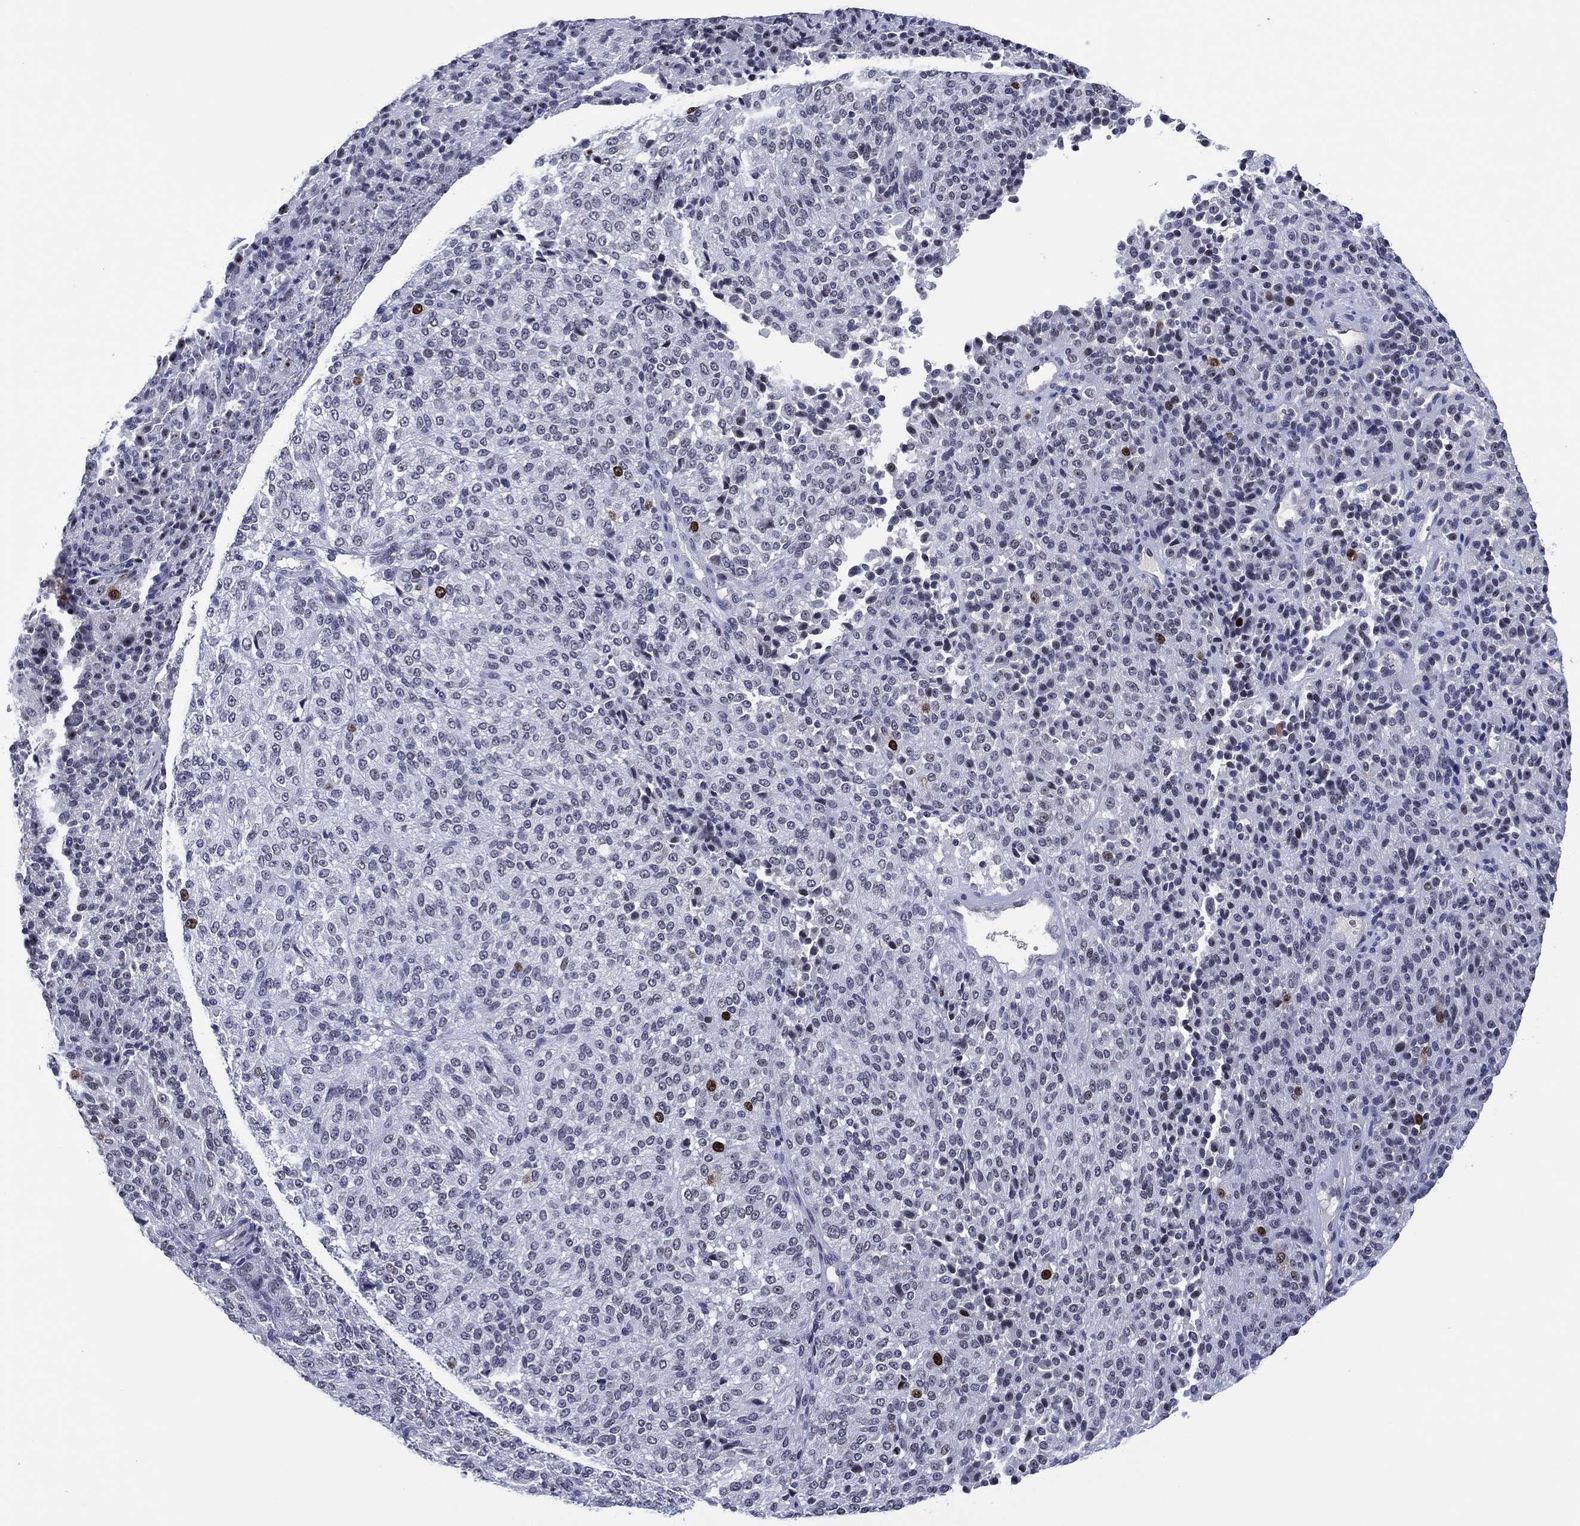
{"staining": {"intensity": "strong", "quantity": "<25%", "location": "nuclear"}, "tissue": "melanoma", "cell_type": "Tumor cells", "image_type": "cancer", "snomed": [{"axis": "morphology", "description": "Malignant melanoma, Metastatic site"}, {"axis": "topography", "description": "Brain"}], "caption": "IHC image of melanoma stained for a protein (brown), which exhibits medium levels of strong nuclear staining in about <25% of tumor cells.", "gene": "GATA6", "patient": {"sex": "female", "age": 56}}